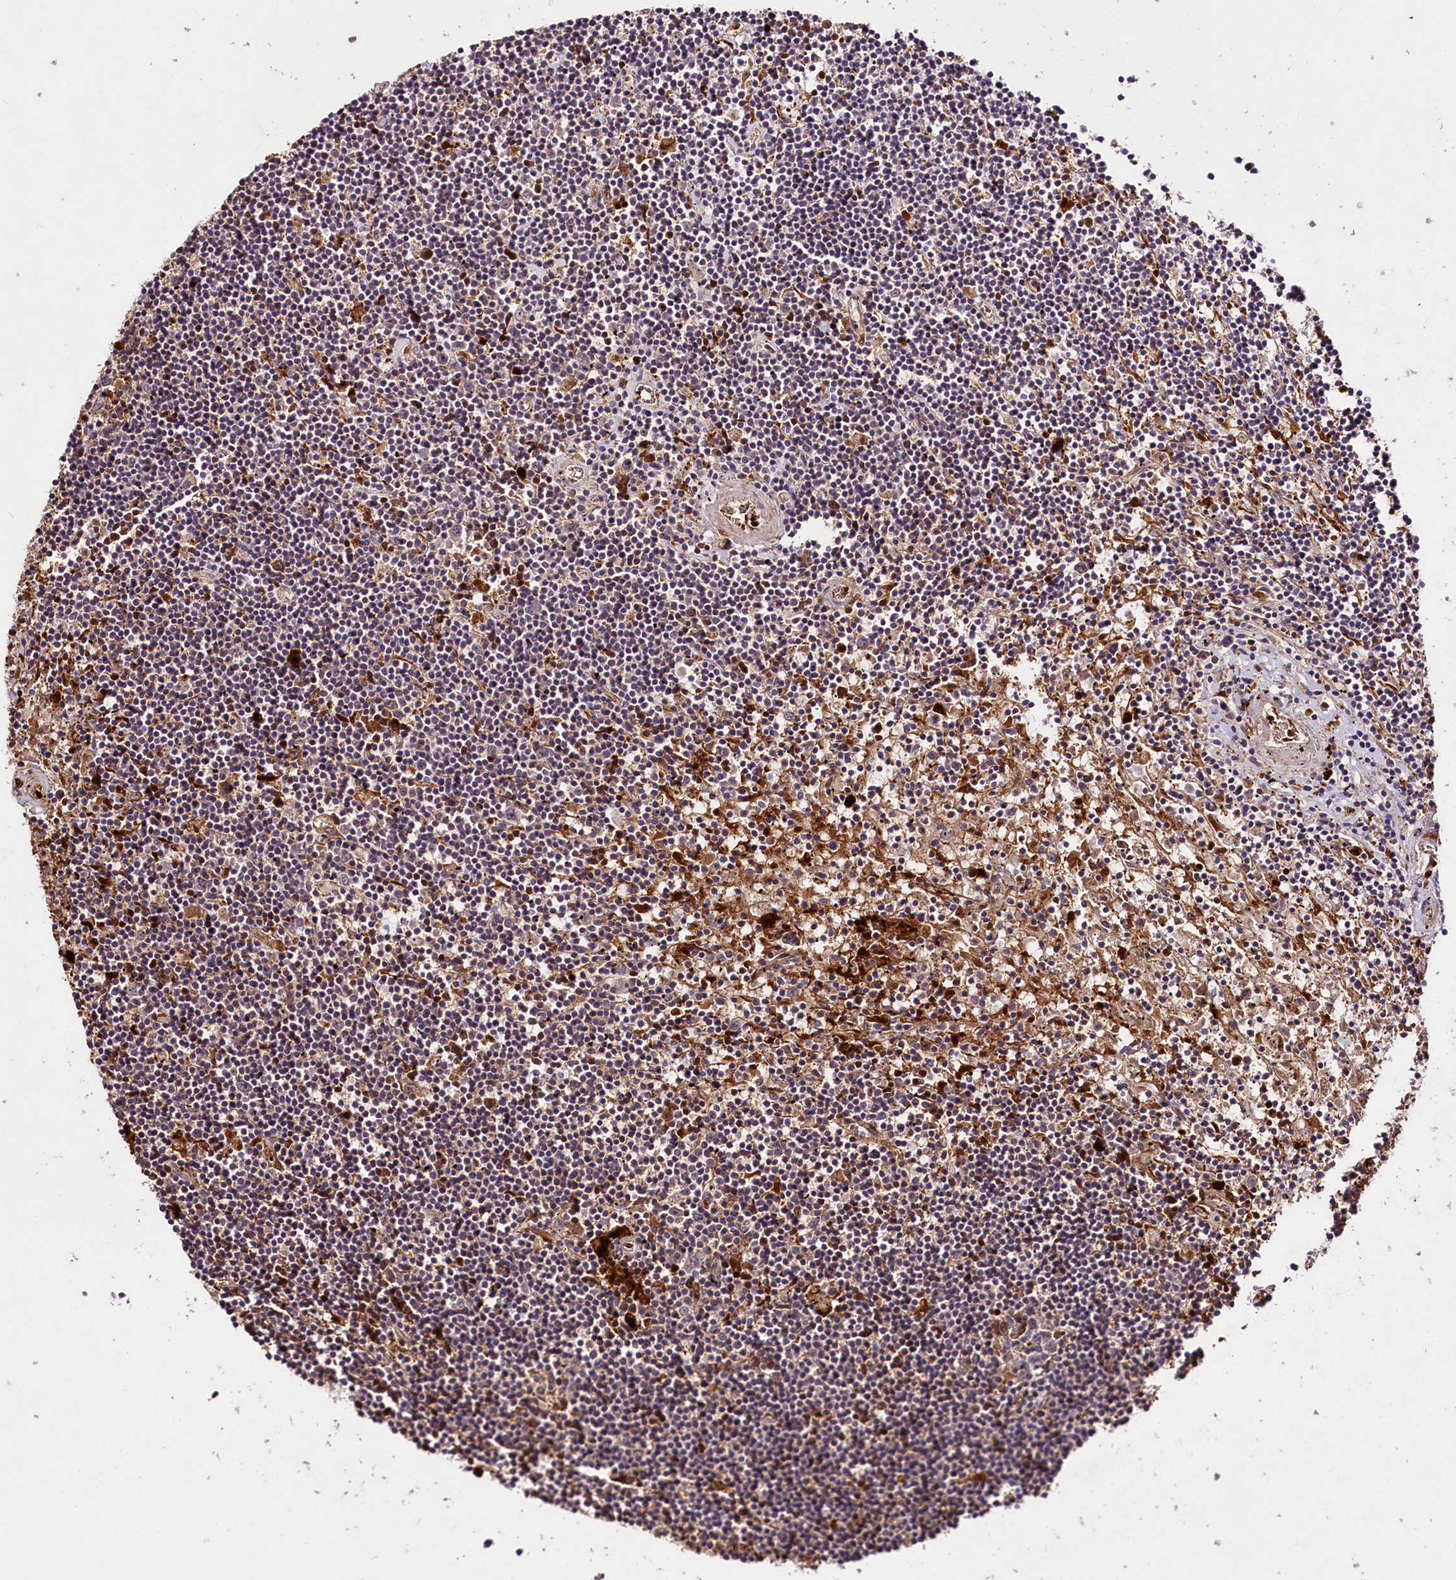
{"staining": {"intensity": "moderate", "quantity": "<25%", "location": "cytoplasmic/membranous"}, "tissue": "lymphoma", "cell_type": "Tumor cells", "image_type": "cancer", "snomed": [{"axis": "morphology", "description": "Malignant lymphoma, non-Hodgkin's type, Low grade"}, {"axis": "topography", "description": "Spleen"}], "caption": "Moderate cytoplasmic/membranous protein staining is identified in about <25% of tumor cells in lymphoma.", "gene": "TNPO3", "patient": {"sex": "male", "age": 76}}